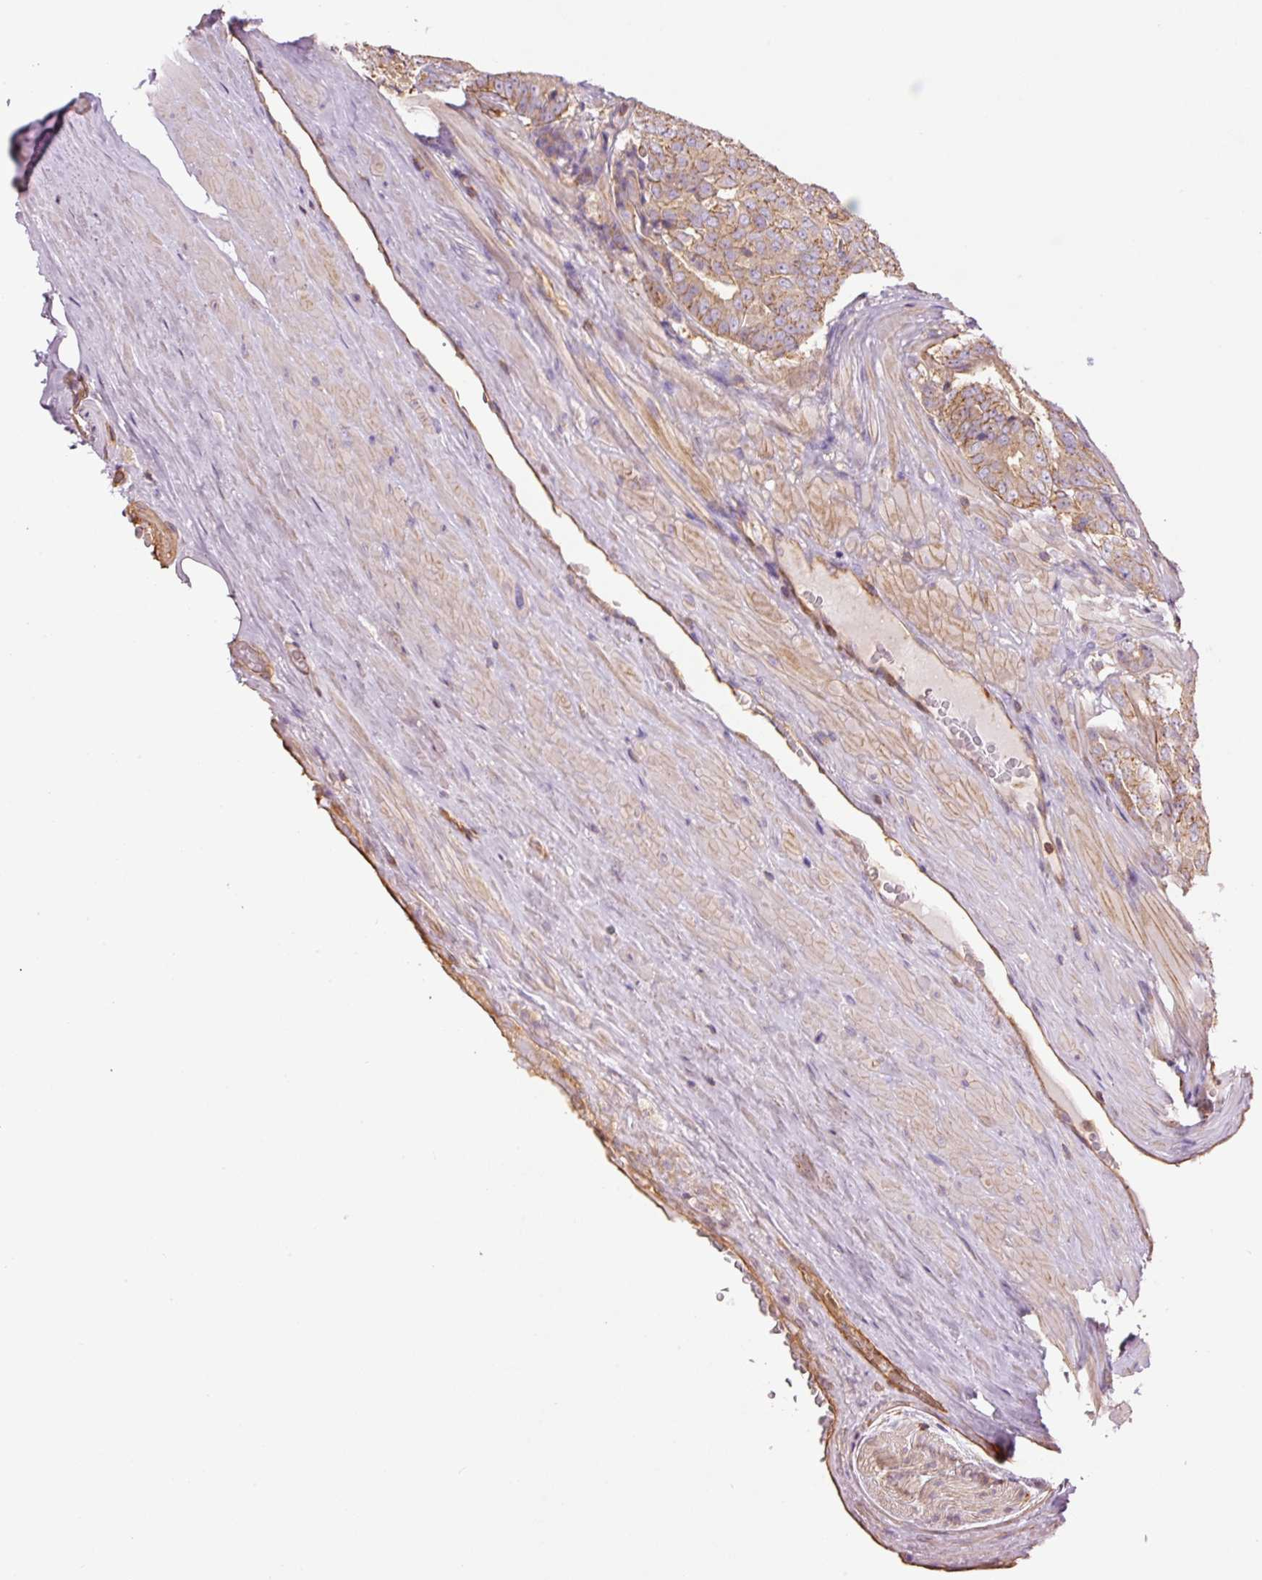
{"staining": {"intensity": "weak", "quantity": ">75%", "location": "cytoplasmic/membranous"}, "tissue": "prostate cancer", "cell_type": "Tumor cells", "image_type": "cancer", "snomed": [{"axis": "morphology", "description": "Adenocarcinoma, High grade"}, {"axis": "topography", "description": "Prostate"}], "caption": "Immunohistochemistry (DAB (3,3'-diaminobenzidine)) staining of human adenocarcinoma (high-grade) (prostate) exhibits weak cytoplasmic/membranous protein expression in approximately >75% of tumor cells.", "gene": "PPP1R1B", "patient": {"sex": "male", "age": 68}}